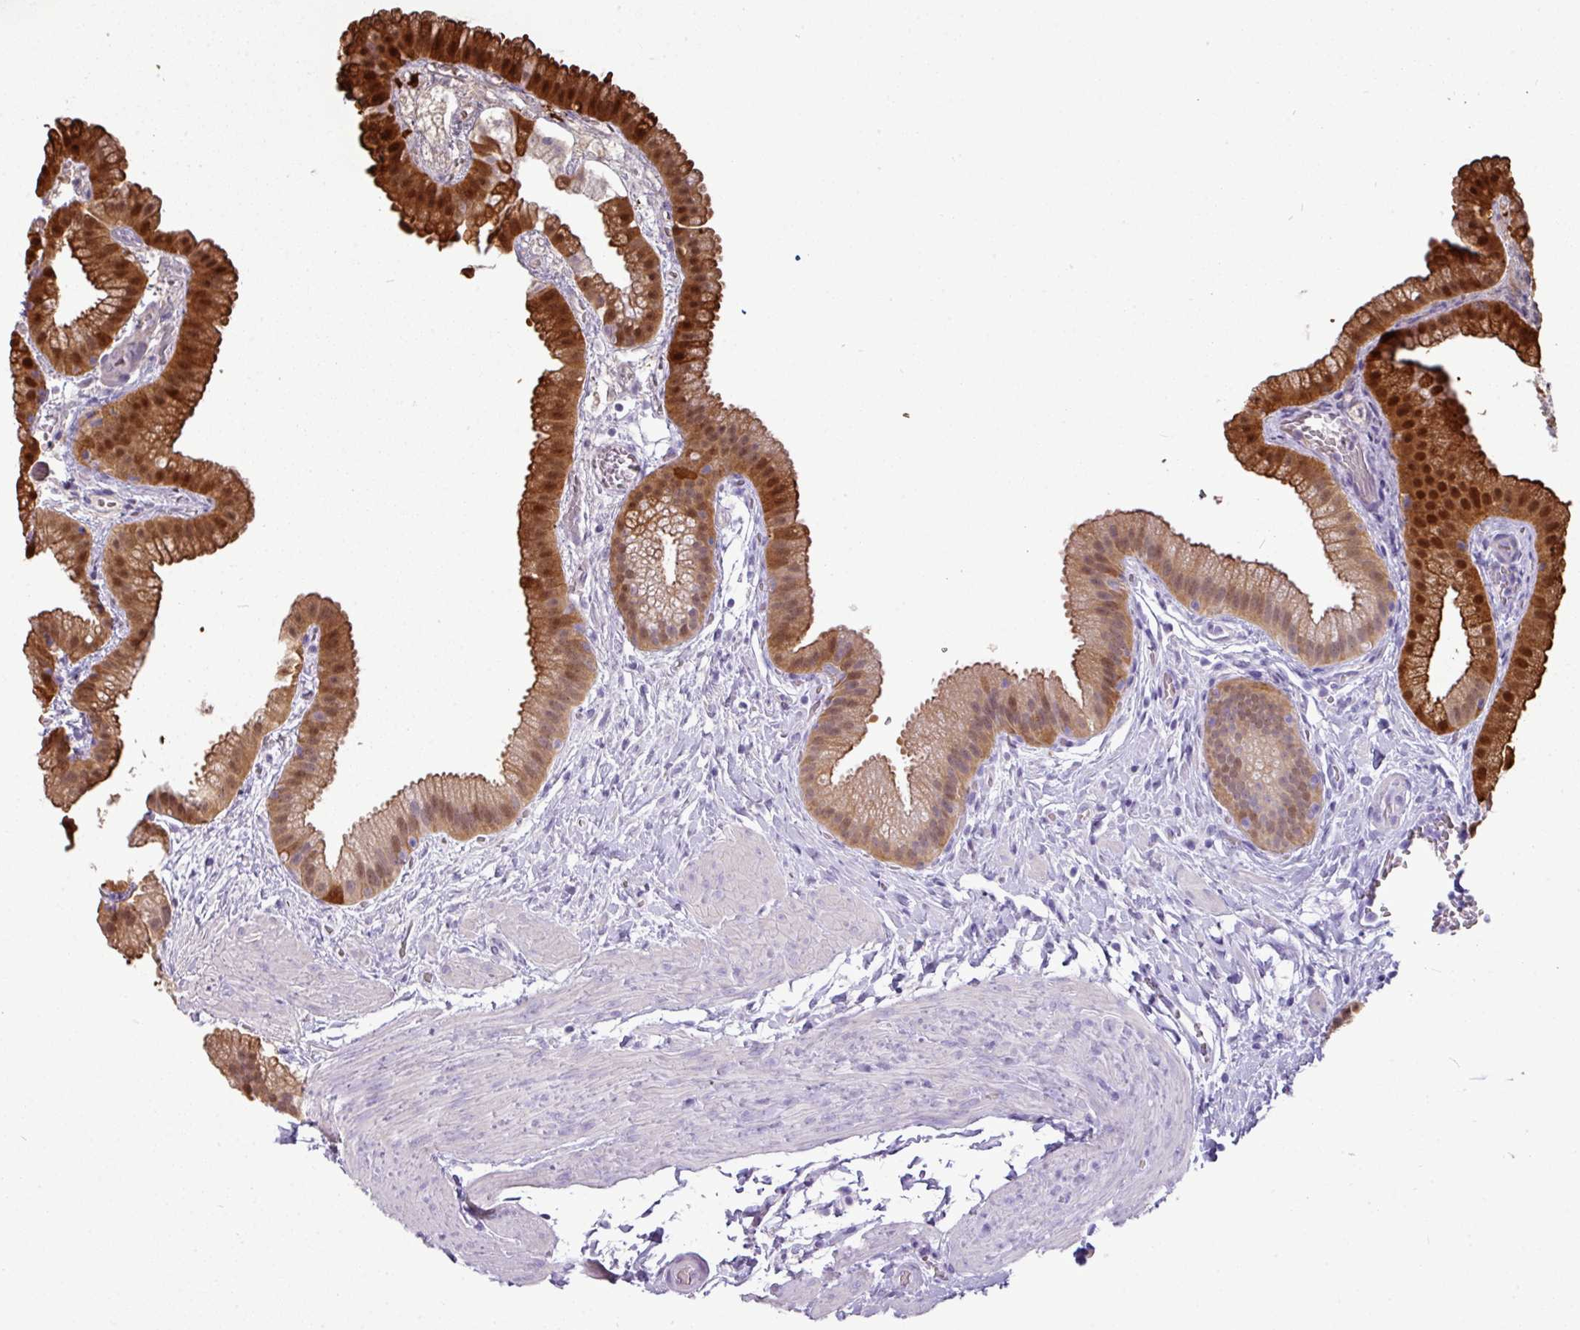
{"staining": {"intensity": "strong", "quantity": "25%-75%", "location": "cytoplasmic/membranous,nuclear"}, "tissue": "gallbladder", "cell_type": "Glandular cells", "image_type": "normal", "snomed": [{"axis": "morphology", "description": "Normal tissue, NOS"}, {"axis": "topography", "description": "Gallbladder"}], "caption": "An image showing strong cytoplasmic/membranous,nuclear expression in approximately 25%-75% of glandular cells in unremarkable gallbladder, as visualized by brown immunohistochemical staining.", "gene": "GSTA1", "patient": {"sex": "female", "age": 63}}